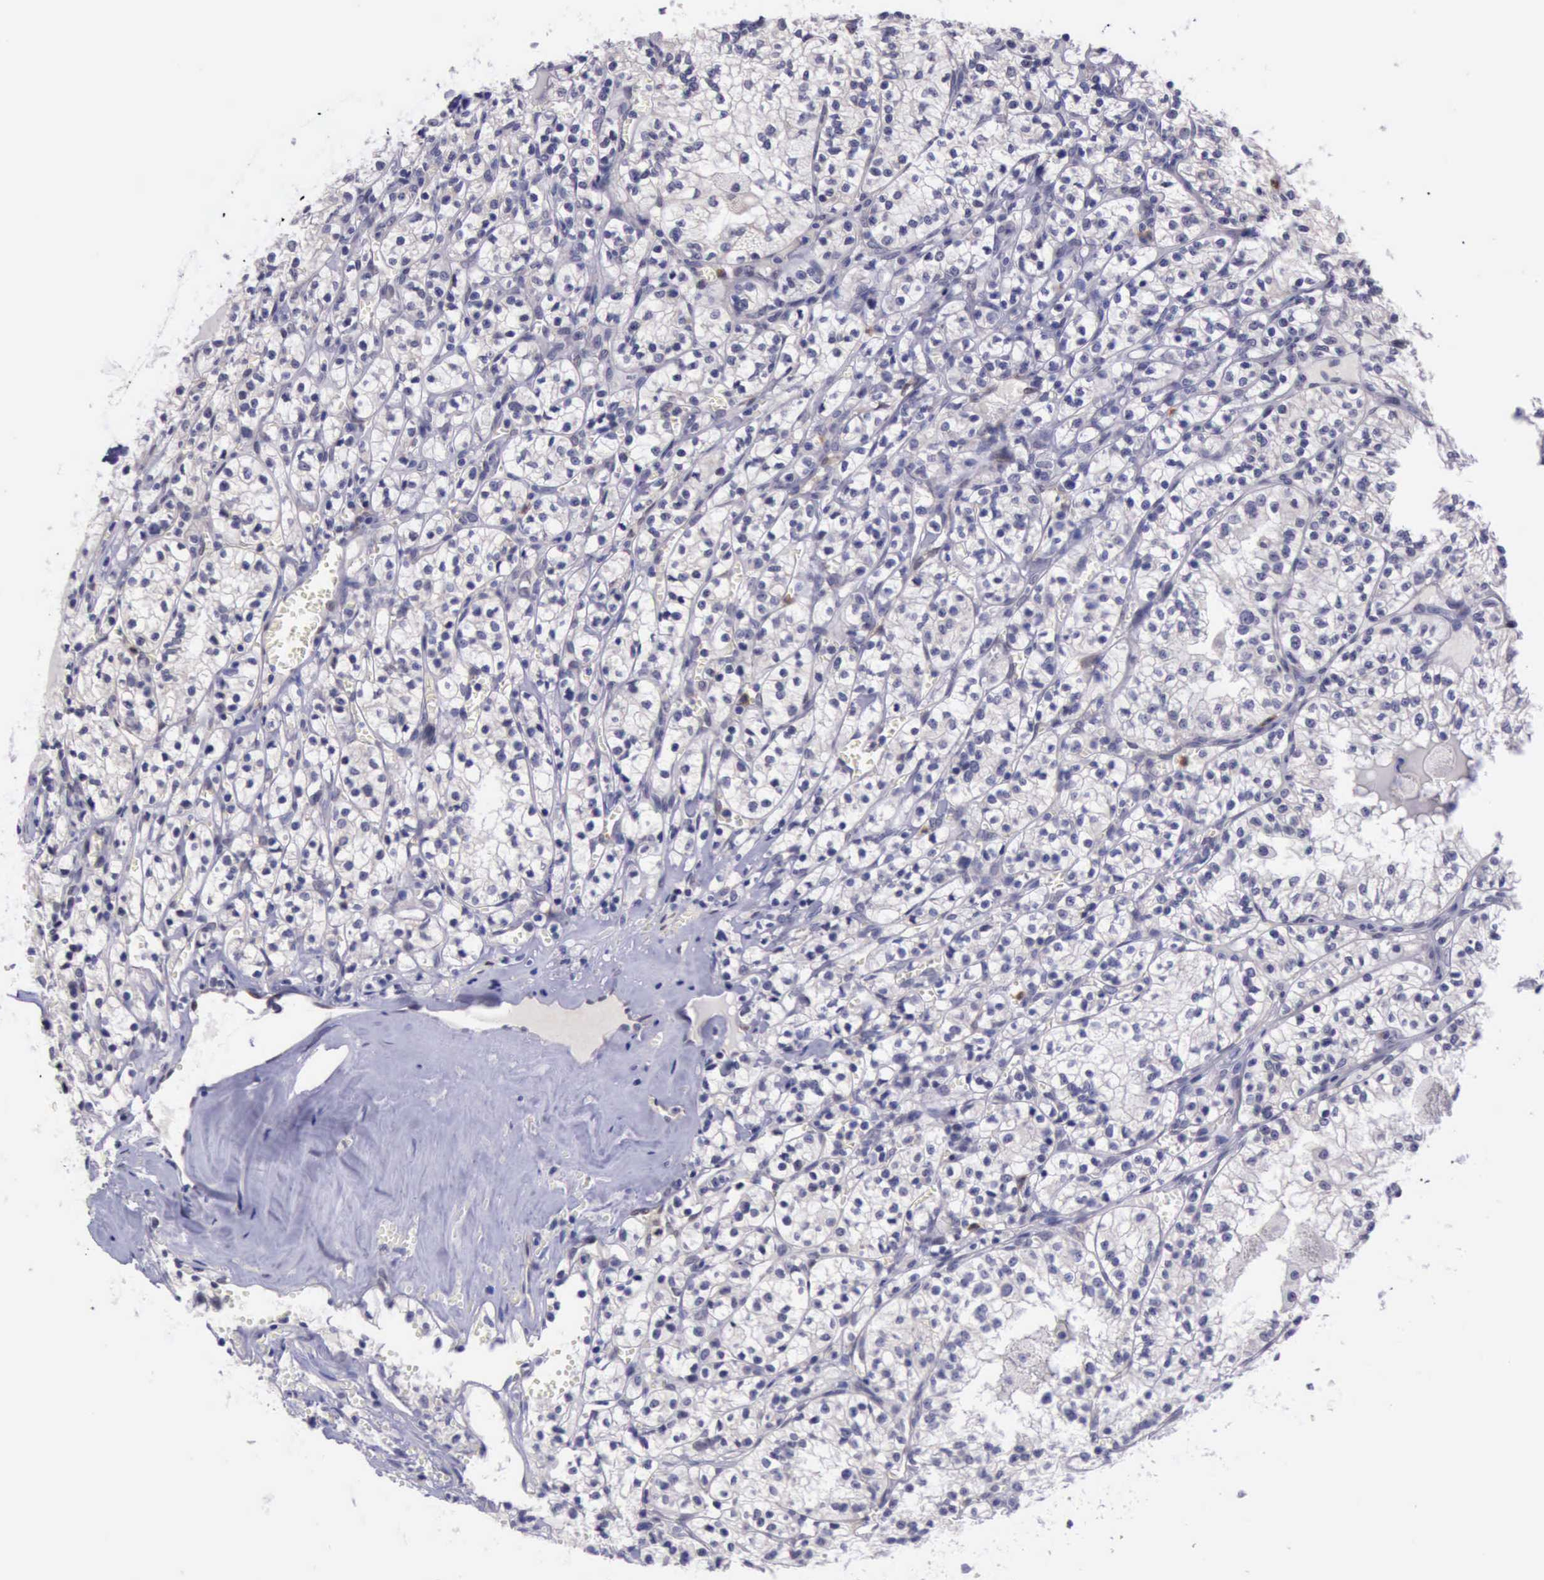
{"staining": {"intensity": "negative", "quantity": "none", "location": "none"}, "tissue": "renal cancer", "cell_type": "Tumor cells", "image_type": "cancer", "snomed": [{"axis": "morphology", "description": "Adenocarcinoma, NOS"}, {"axis": "topography", "description": "Kidney"}], "caption": "DAB immunohistochemical staining of human renal cancer (adenocarcinoma) exhibits no significant staining in tumor cells.", "gene": "PLEK2", "patient": {"sex": "male", "age": 61}}